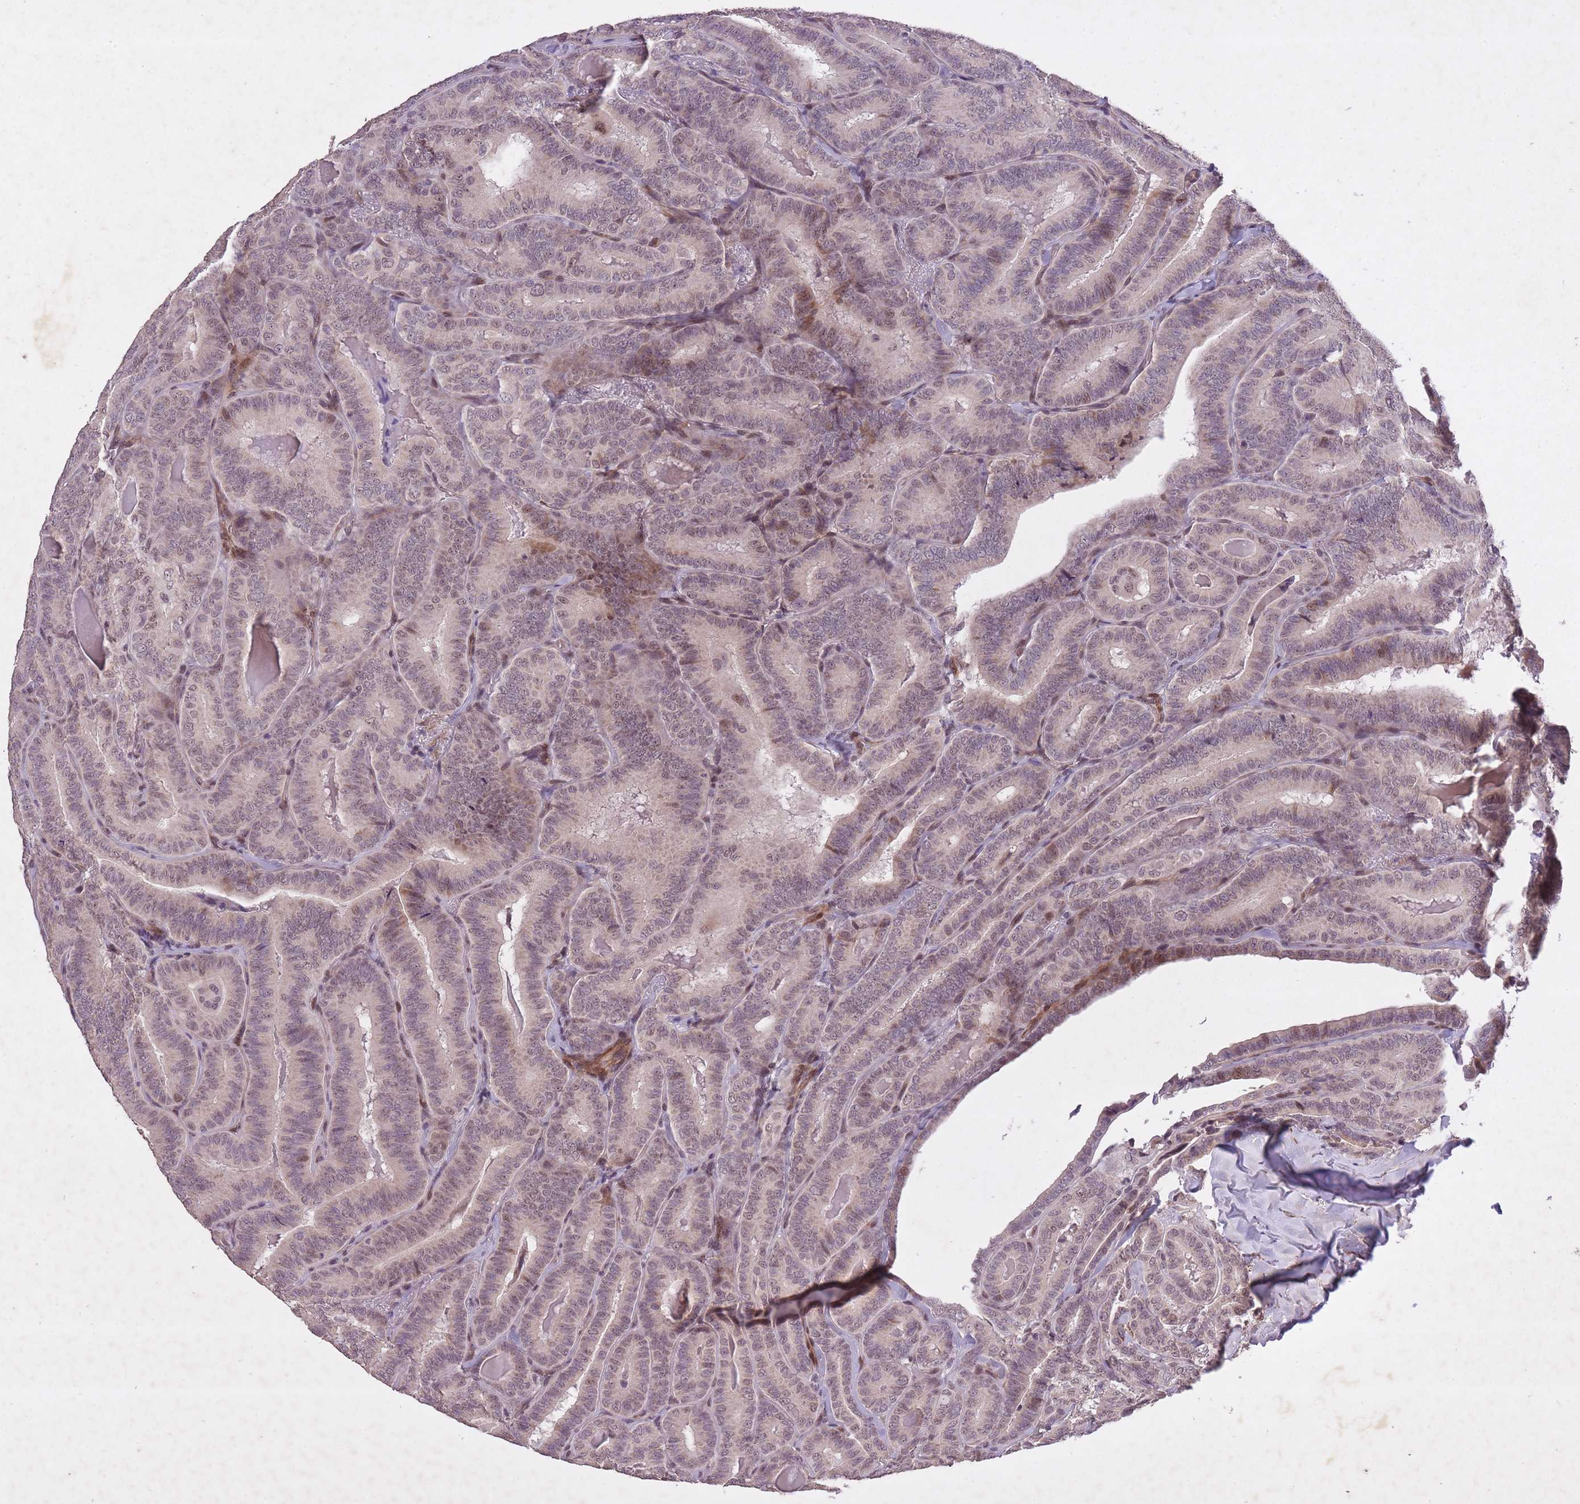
{"staining": {"intensity": "moderate", "quantity": "<25%", "location": "nuclear"}, "tissue": "thyroid cancer", "cell_type": "Tumor cells", "image_type": "cancer", "snomed": [{"axis": "morphology", "description": "Papillary adenocarcinoma, NOS"}, {"axis": "topography", "description": "Thyroid gland"}], "caption": "Immunohistochemistry (IHC) (DAB) staining of human papillary adenocarcinoma (thyroid) shows moderate nuclear protein positivity in approximately <25% of tumor cells.", "gene": "CBX6", "patient": {"sex": "male", "age": 61}}